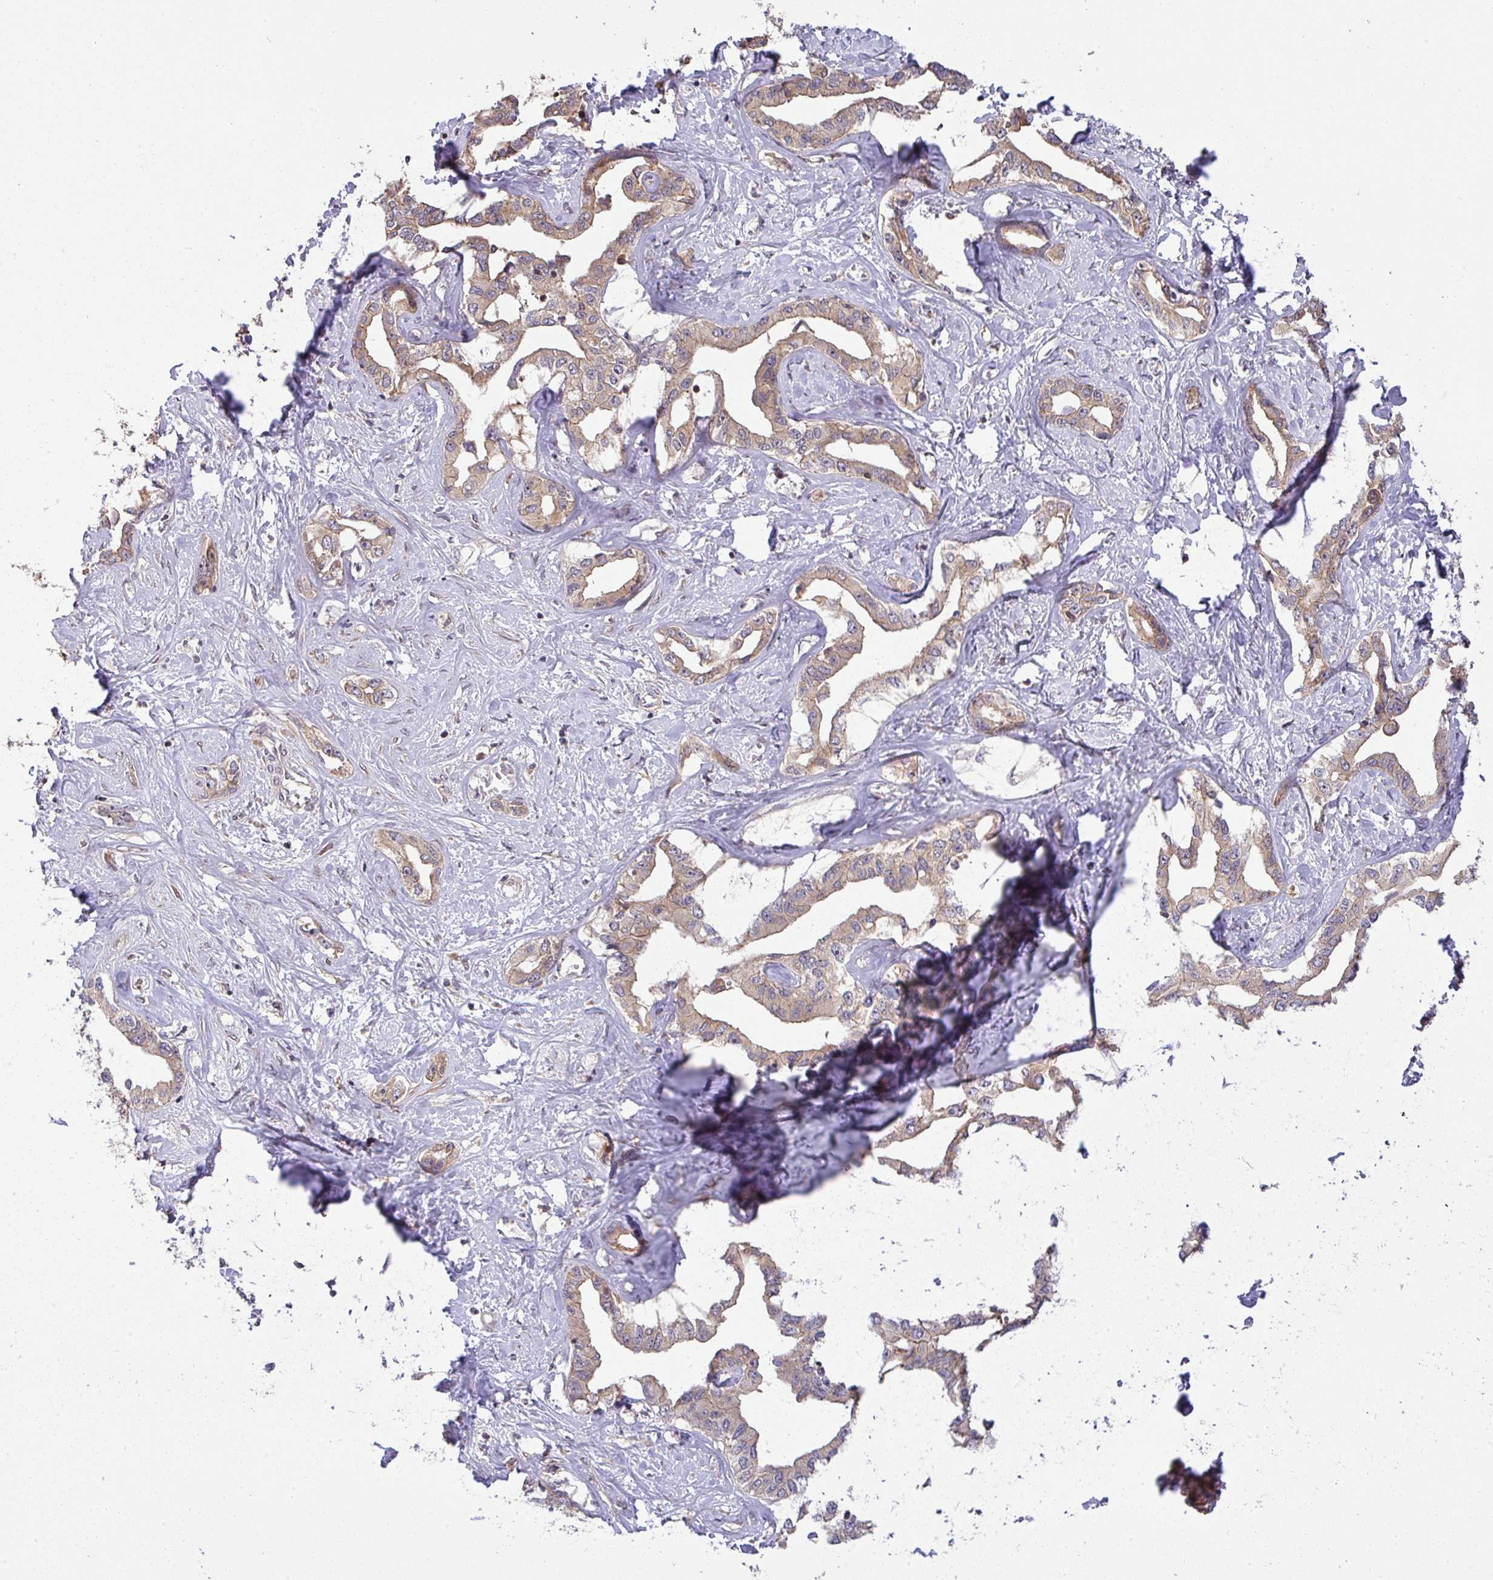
{"staining": {"intensity": "weak", "quantity": ">75%", "location": "cytoplasmic/membranous"}, "tissue": "liver cancer", "cell_type": "Tumor cells", "image_type": "cancer", "snomed": [{"axis": "morphology", "description": "Cholangiocarcinoma"}, {"axis": "topography", "description": "Liver"}], "caption": "Liver cancer was stained to show a protein in brown. There is low levels of weak cytoplasmic/membranous expression in approximately >75% of tumor cells.", "gene": "CCDC121", "patient": {"sex": "male", "age": 59}}